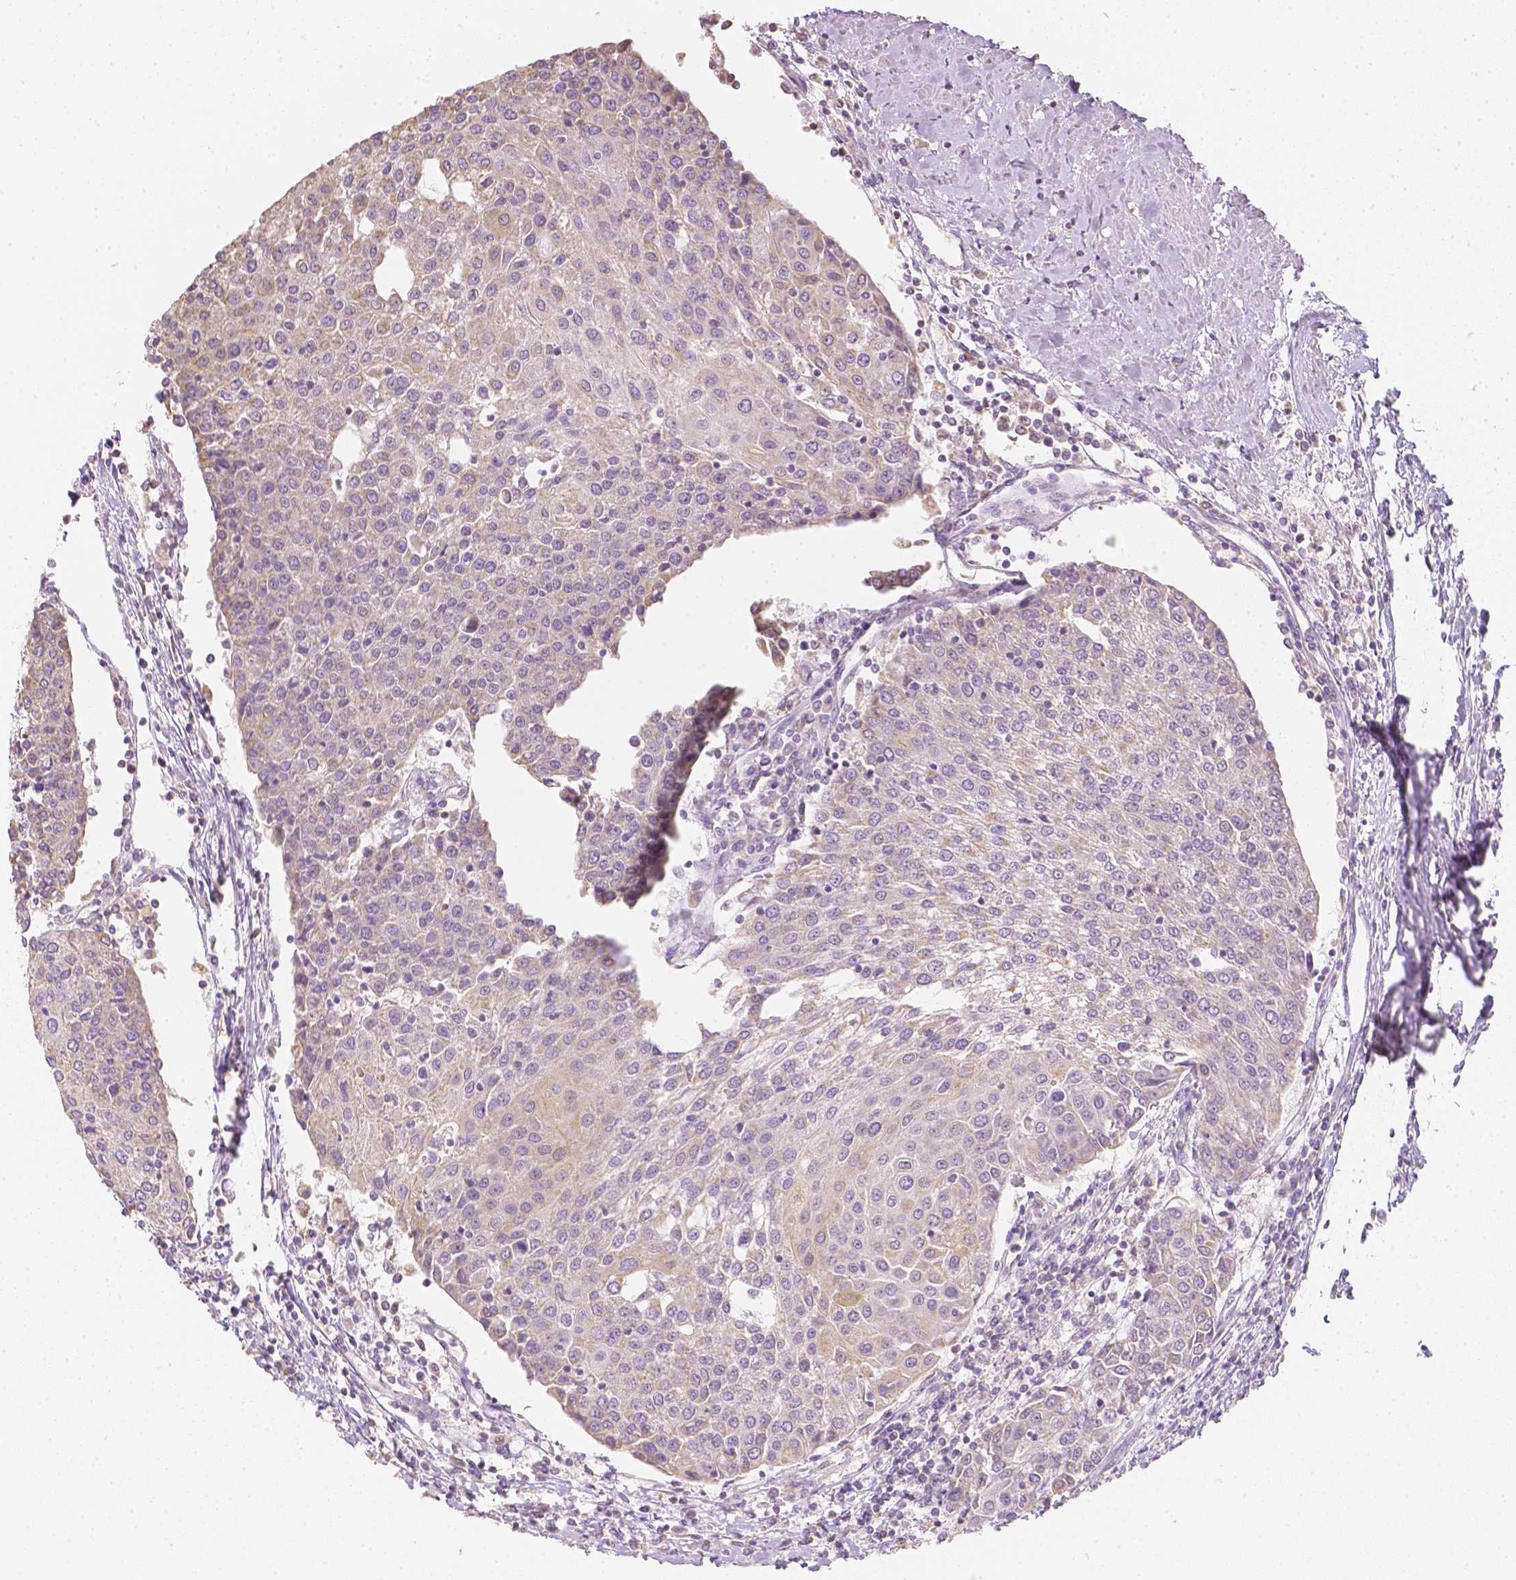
{"staining": {"intensity": "weak", "quantity": ">75%", "location": "cytoplasmic/membranous"}, "tissue": "urothelial cancer", "cell_type": "Tumor cells", "image_type": "cancer", "snomed": [{"axis": "morphology", "description": "Urothelial carcinoma, High grade"}, {"axis": "topography", "description": "Urinary bladder"}], "caption": "Urothelial cancer stained with DAB immunohistochemistry displays low levels of weak cytoplasmic/membranous expression in approximately >75% of tumor cells.", "gene": "NVL", "patient": {"sex": "female", "age": 85}}